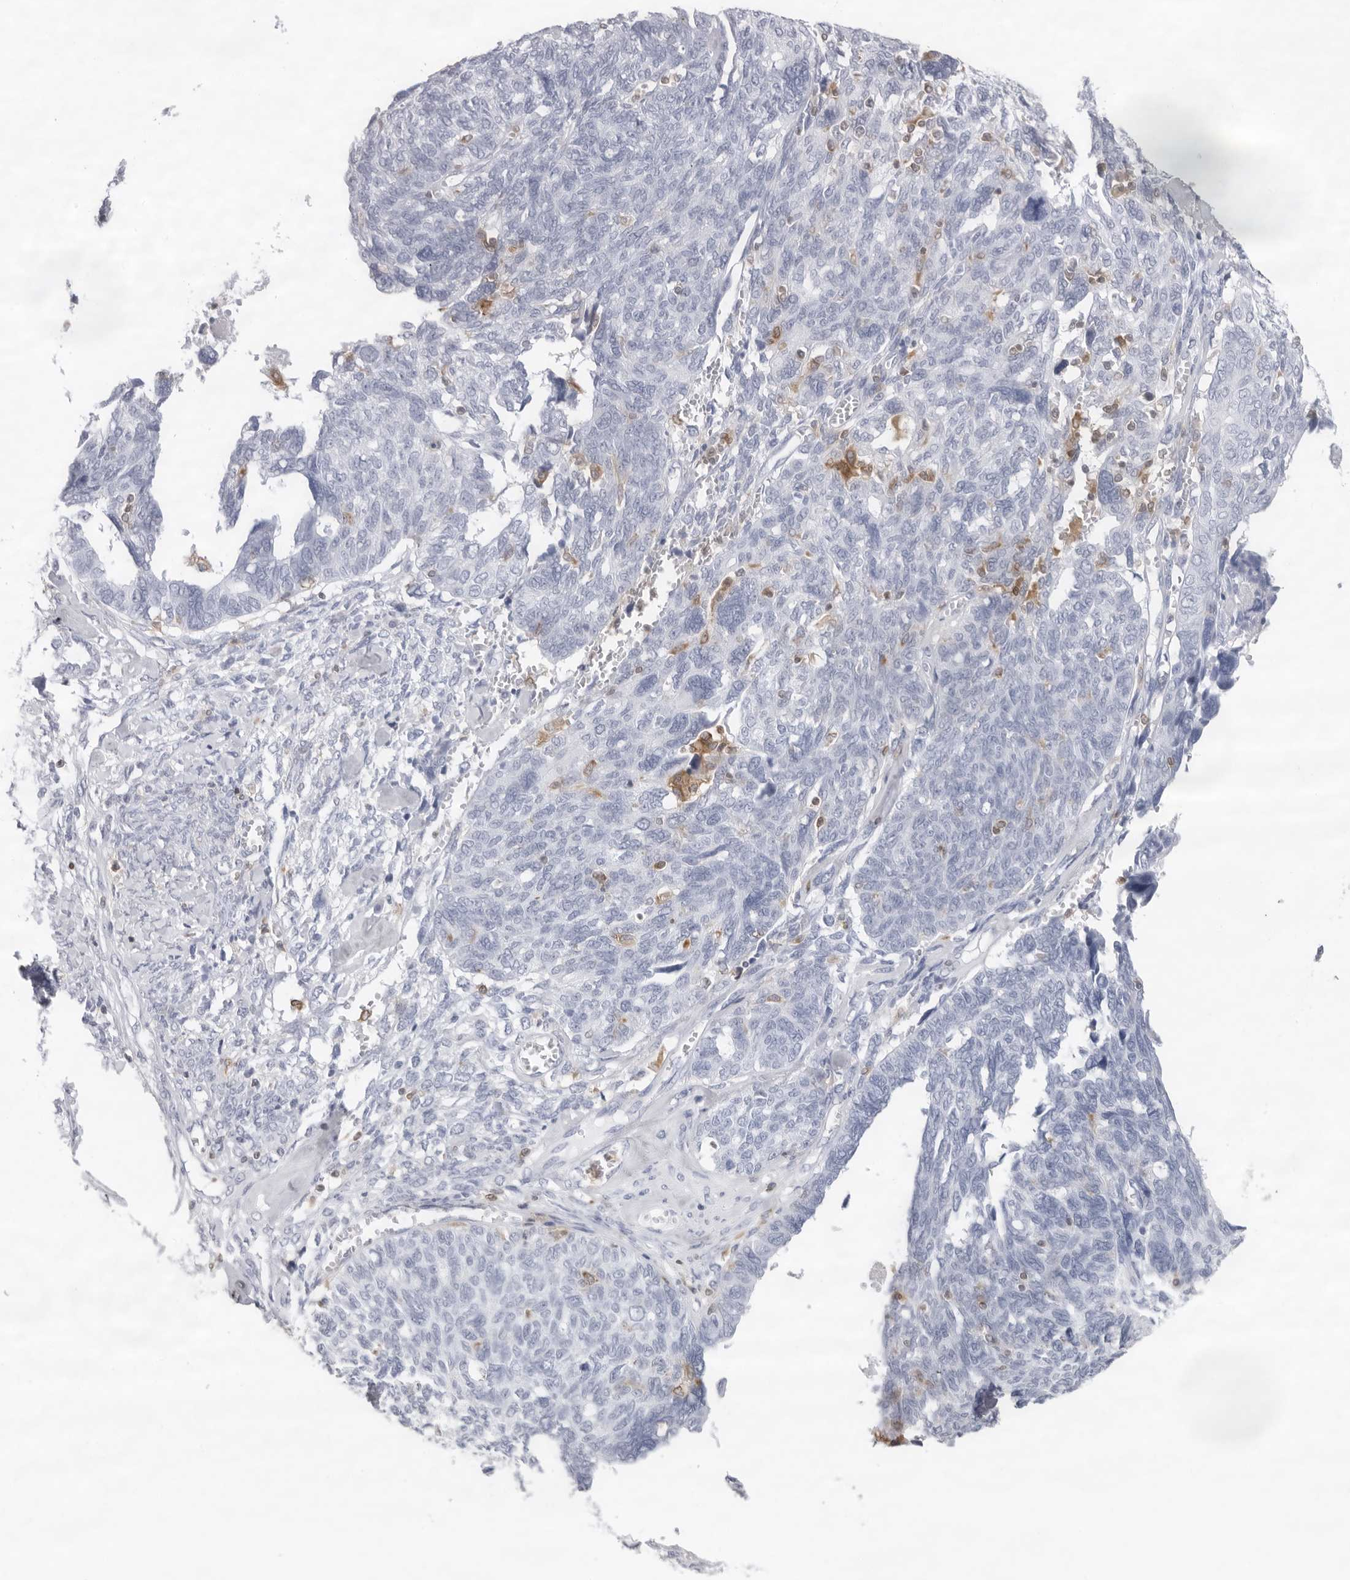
{"staining": {"intensity": "negative", "quantity": "none", "location": "none"}, "tissue": "ovarian cancer", "cell_type": "Tumor cells", "image_type": "cancer", "snomed": [{"axis": "morphology", "description": "Cystadenocarcinoma, serous, NOS"}, {"axis": "topography", "description": "Ovary"}], "caption": "IHC image of neoplastic tissue: serous cystadenocarcinoma (ovarian) stained with DAB (3,3'-diaminobenzidine) displays no significant protein staining in tumor cells.", "gene": "FMNL1", "patient": {"sex": "female", "age": 79}}